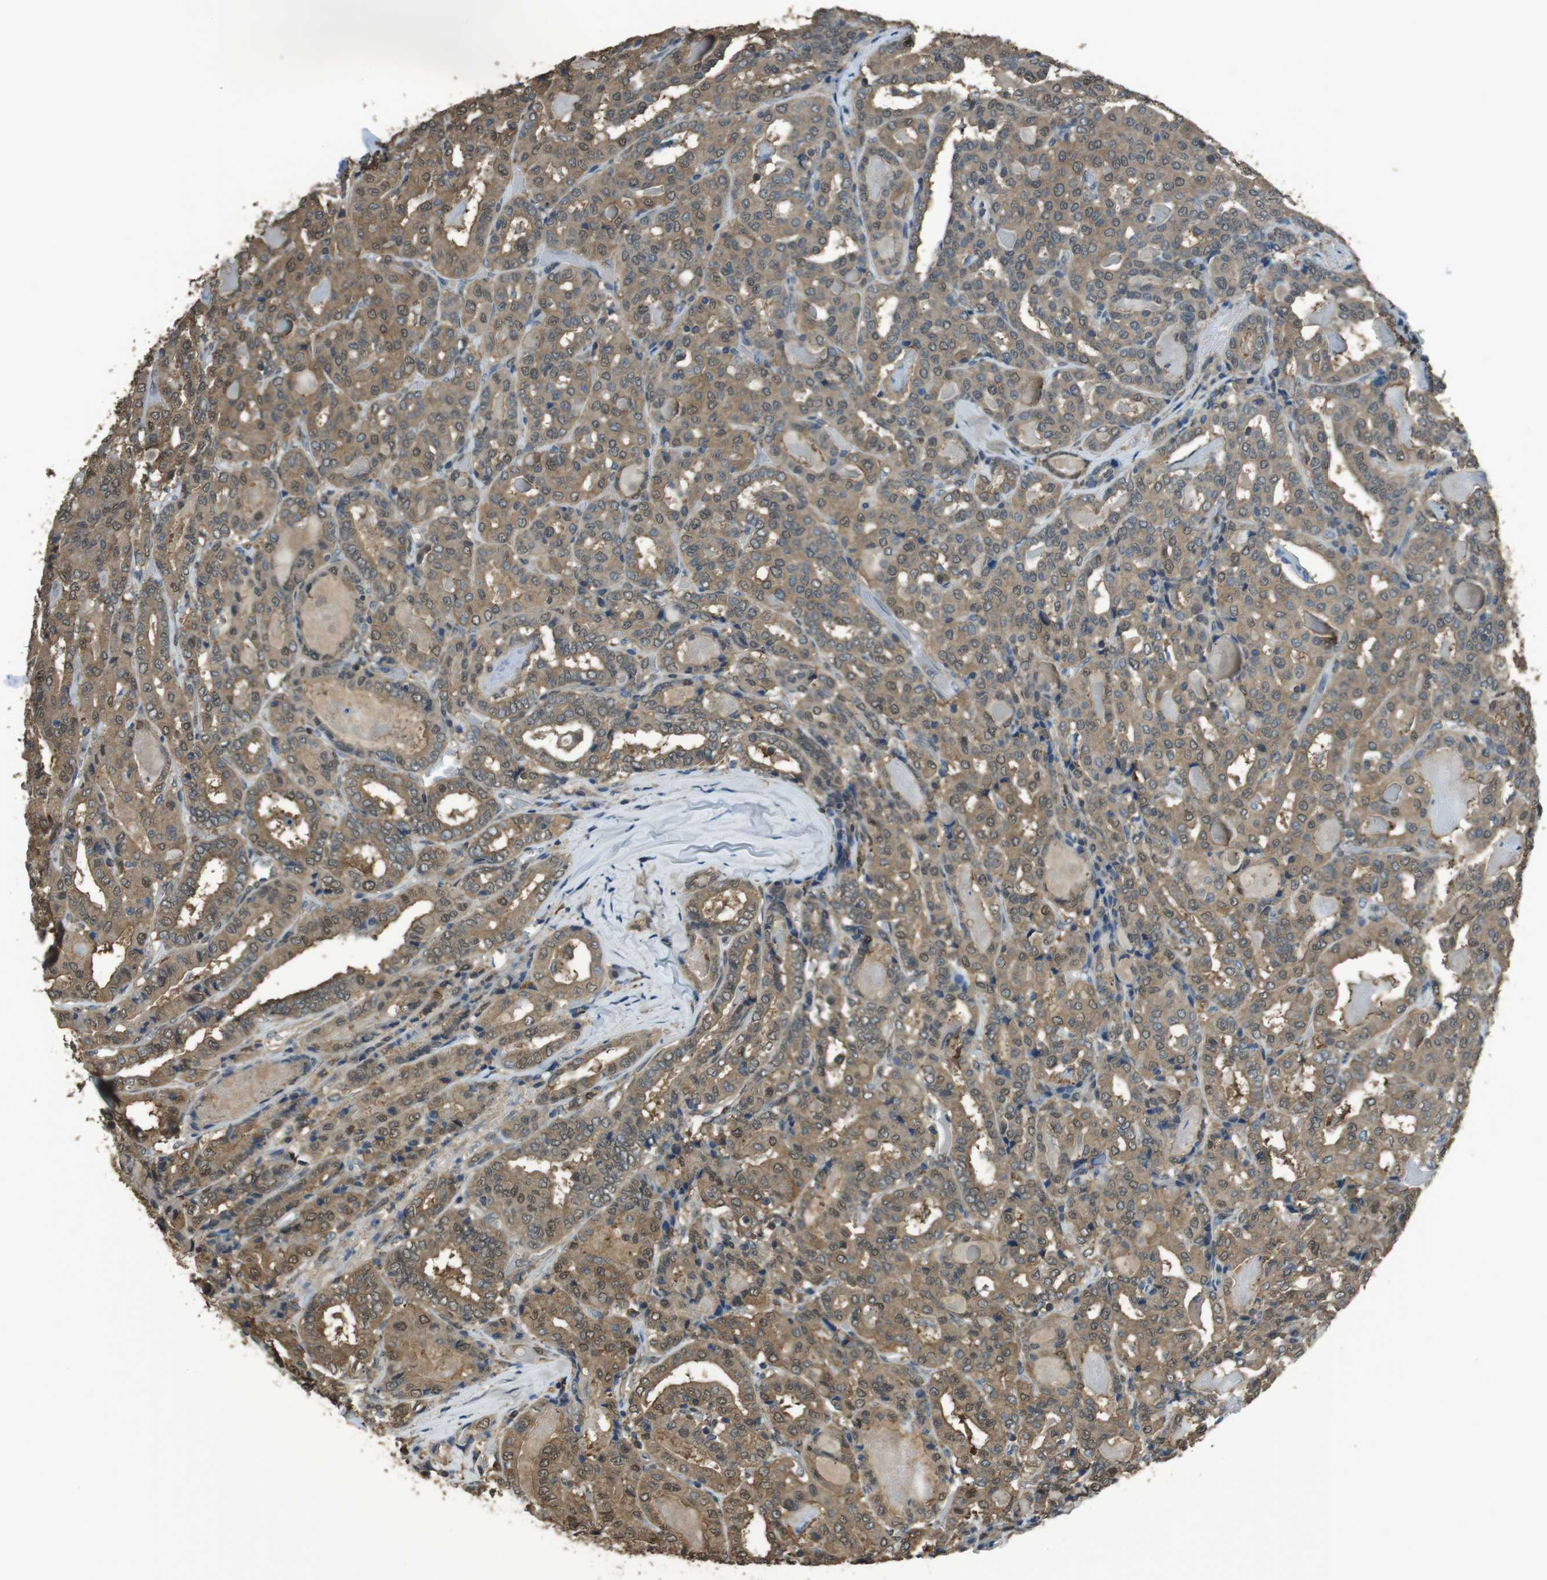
{"staining": {"intensity": "moderate", "quantity": ">75%", "location": "cytoplasmic/membranous,nuclear"}, "tissue": "thyroid cancer", "cell_type": "Tumor cells", "image_type": "cancer", "snomed": [{"axis": "morphology", "description": "Papillary adenocarcinoma, NOS"}, {"axis": "topography", "description": "Thyroid gland"}], "caption": "High-magnification brightfield microscopy of thyroid cancer (papillary adenocarcinoma) stained with DAB (3,3'-diaminobenzidine) (brown) and counterstained with hematoxylin (blue). tumor cells exhibit moderate cytoplasmic/membranous and nuclear positivity is appreciated in about>75% of cells.", "gene": "TWSG1", "patient": {"sex": "female", "age": 42}}